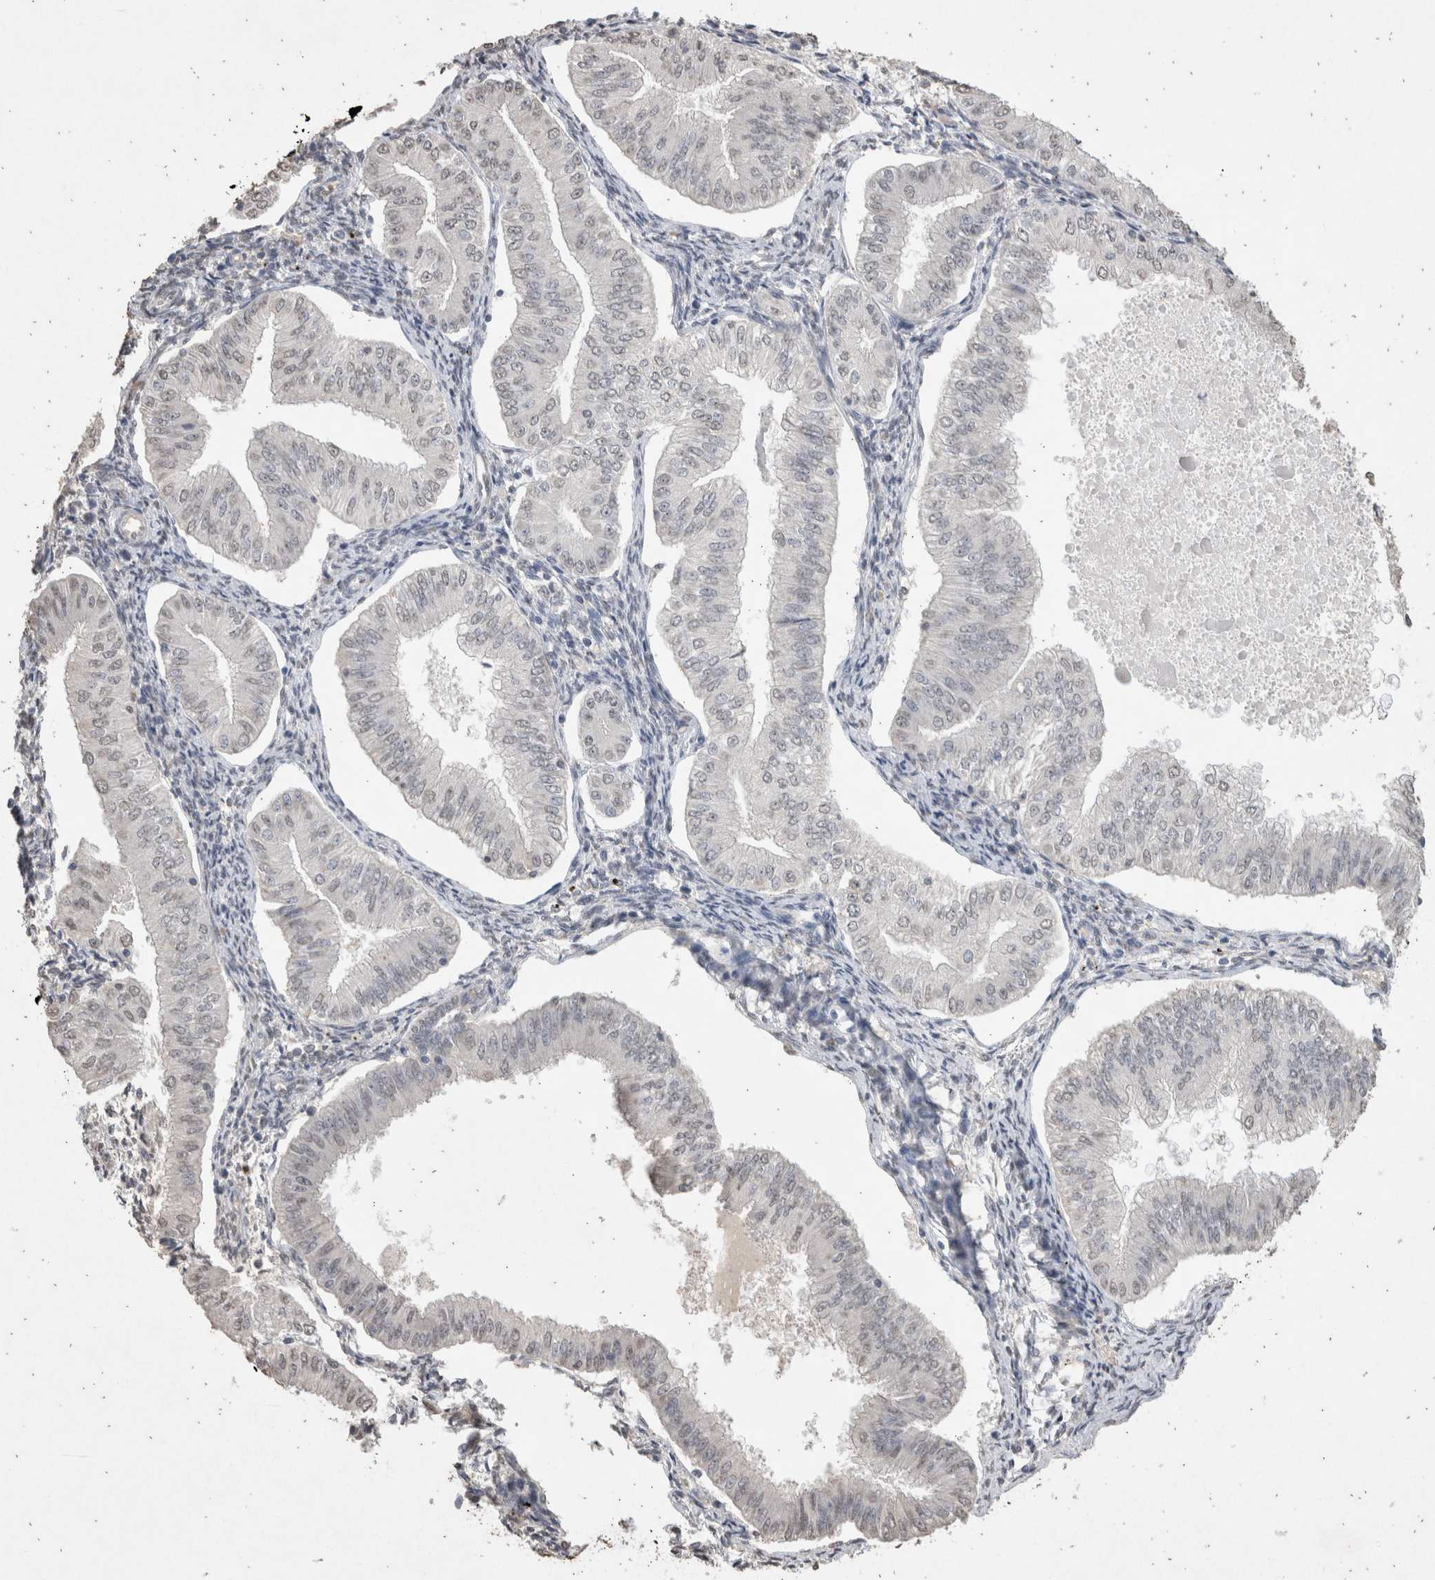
{"staining": {"intensity": "negative", "quantity": "none", "location": "none"}, "tissue": "endometrial cancer", "cell_type": "Tumor cells", "image_type": "cancer", "snomed": [{"axis": "morphology", "description": "Normal tissue, NOS"}, {"axis": "morphology", "description": "Adenocarcinoma, NOS"}, {"axis": "topography", "description": "Endometrium"}], "caption": "This is an IHC micrograph of human endometrial adenocarcinoma. There is no positivity in tumor cells.", "gene": "LGALS2", "patient": {"sex": "female", "age": 53}}